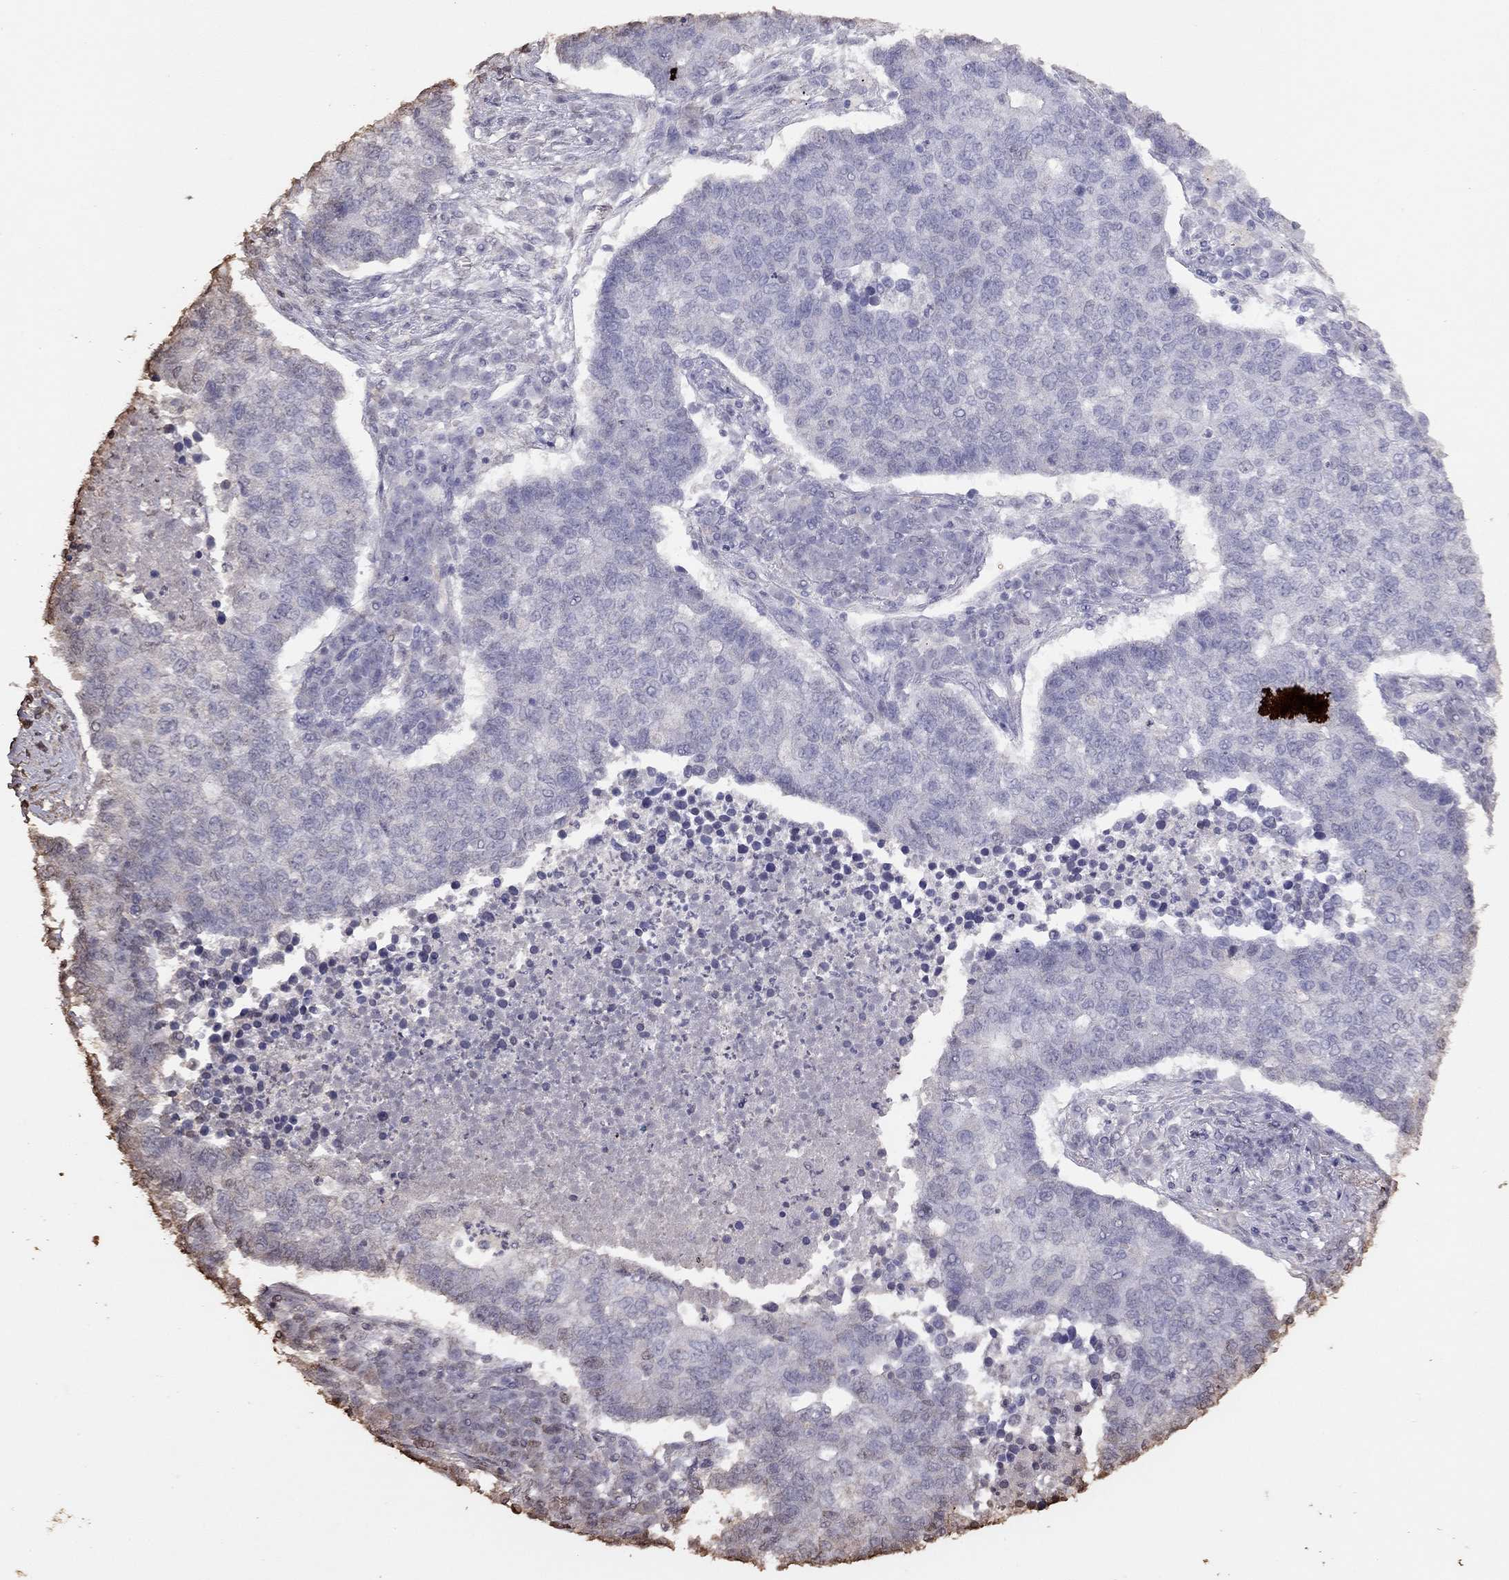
{"staining": {"intensity": "negative", "quantity": "none", "location": "none"}, "tissue": "lung cancer", "cell_type": "Tumor cells", "image_type": "cancer", "snomed": [{"axis": "morphology", "description": "Adenocarcinoma, NOS"}, {"axis": "topography", "description": "Lung"}], "caption": "Tumor cells are negative for protein expression in human lung cancer.", "gene": "SUN3", "patient": {"sex": "male", "age": 57}}